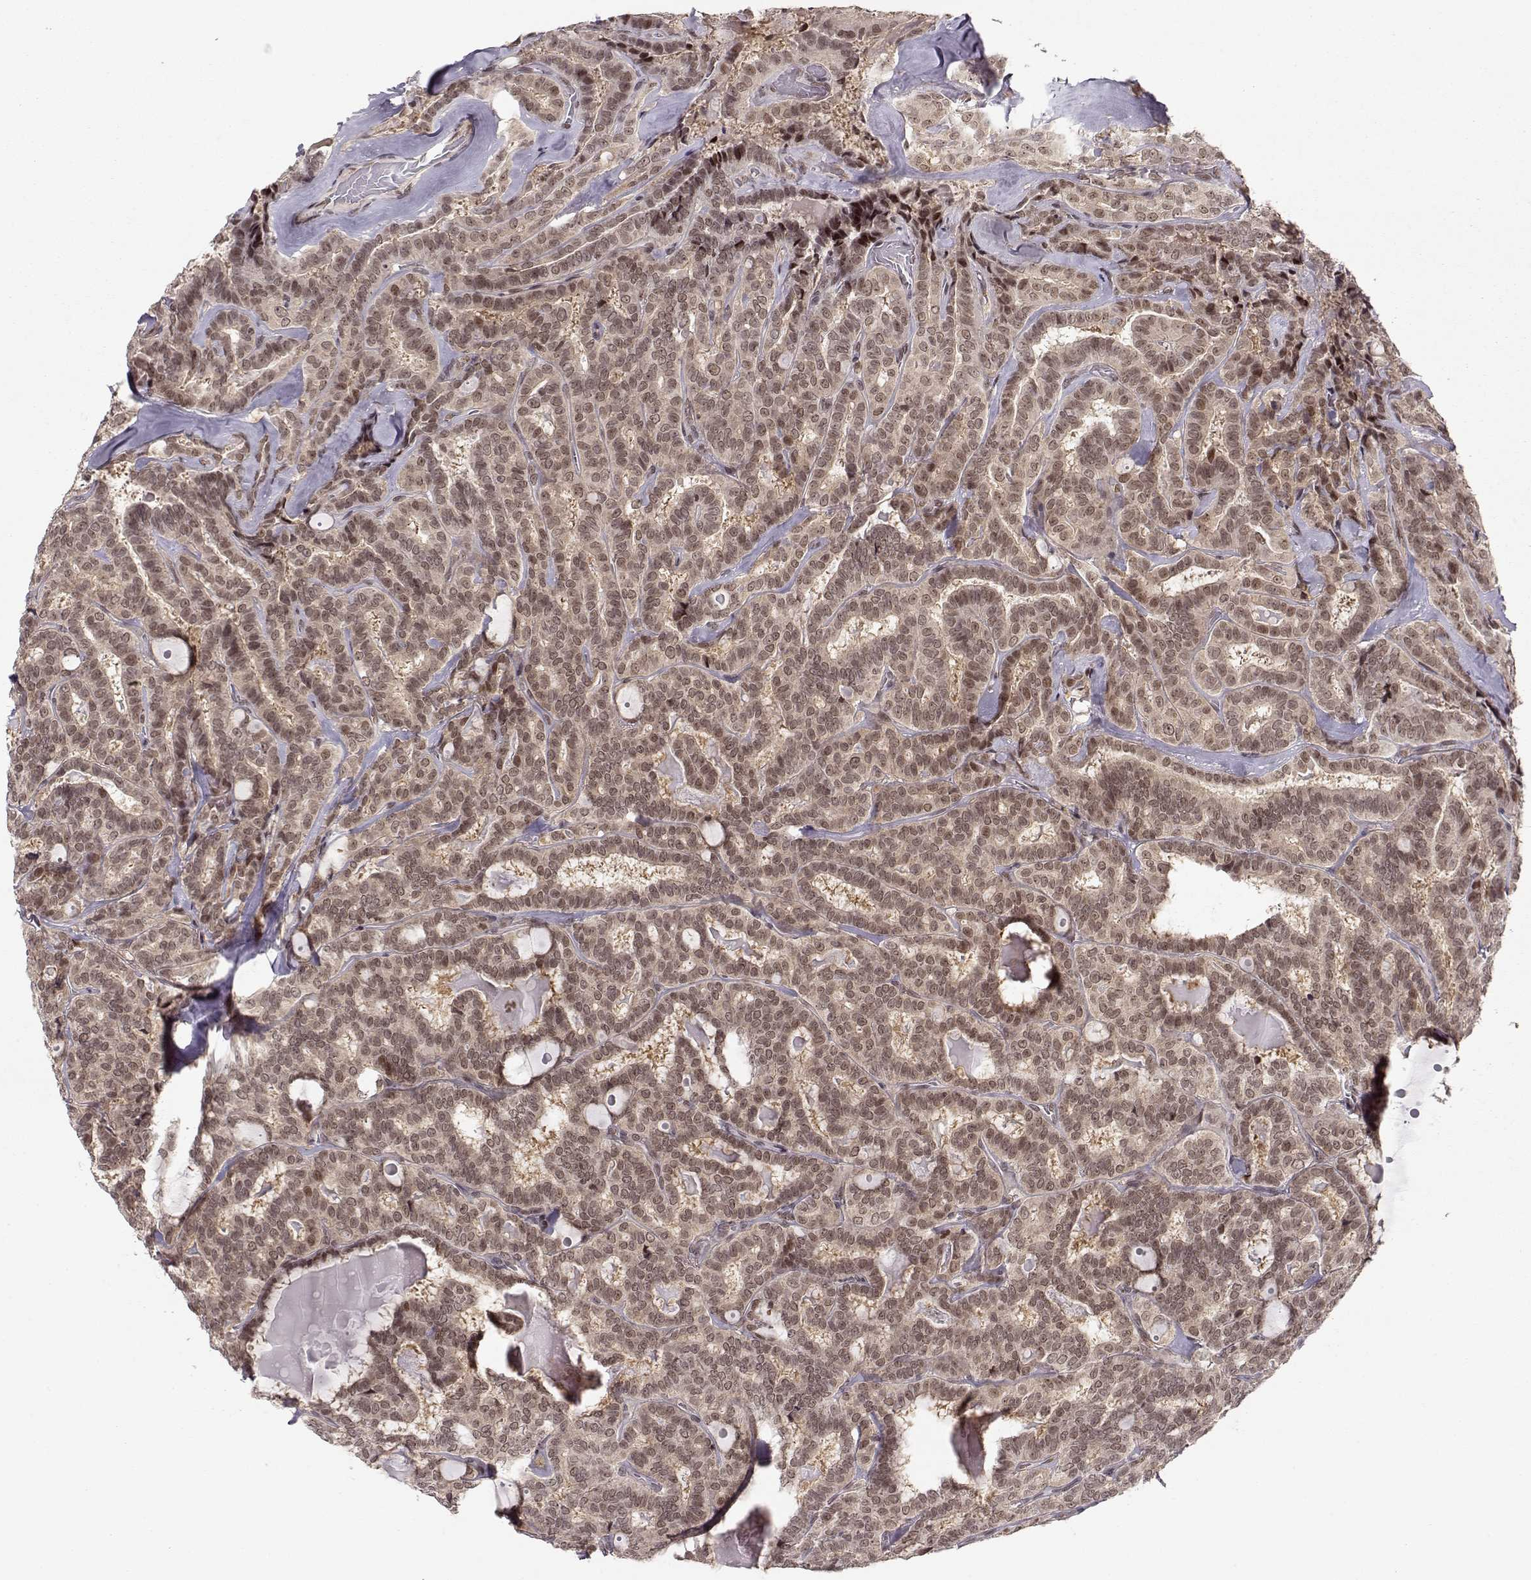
{"staining": {"intensity": "weak", "quantity": ">75%", "location": "cytoplasmic/membranous,nuclear"}, "tissue": "thyroid cancer", "cell_type": "Tumor cells", "image_type": "cancer", "snomed": [{"axis": "morphology", "description": "Papillary adenocarcinoma, NOS"}, {"axis": "topography", "description": "Thyroid gland"}], "caption": "Human thyroid cancer (papillary adenocarcinoma) stained with a brown dye displays weak cytoplasmic/membranous and nuclear positive expression in approximately >75% of tumor cells.", "gene": "CSNK2A1", "patient": {"sex": "female", "age": 39}}